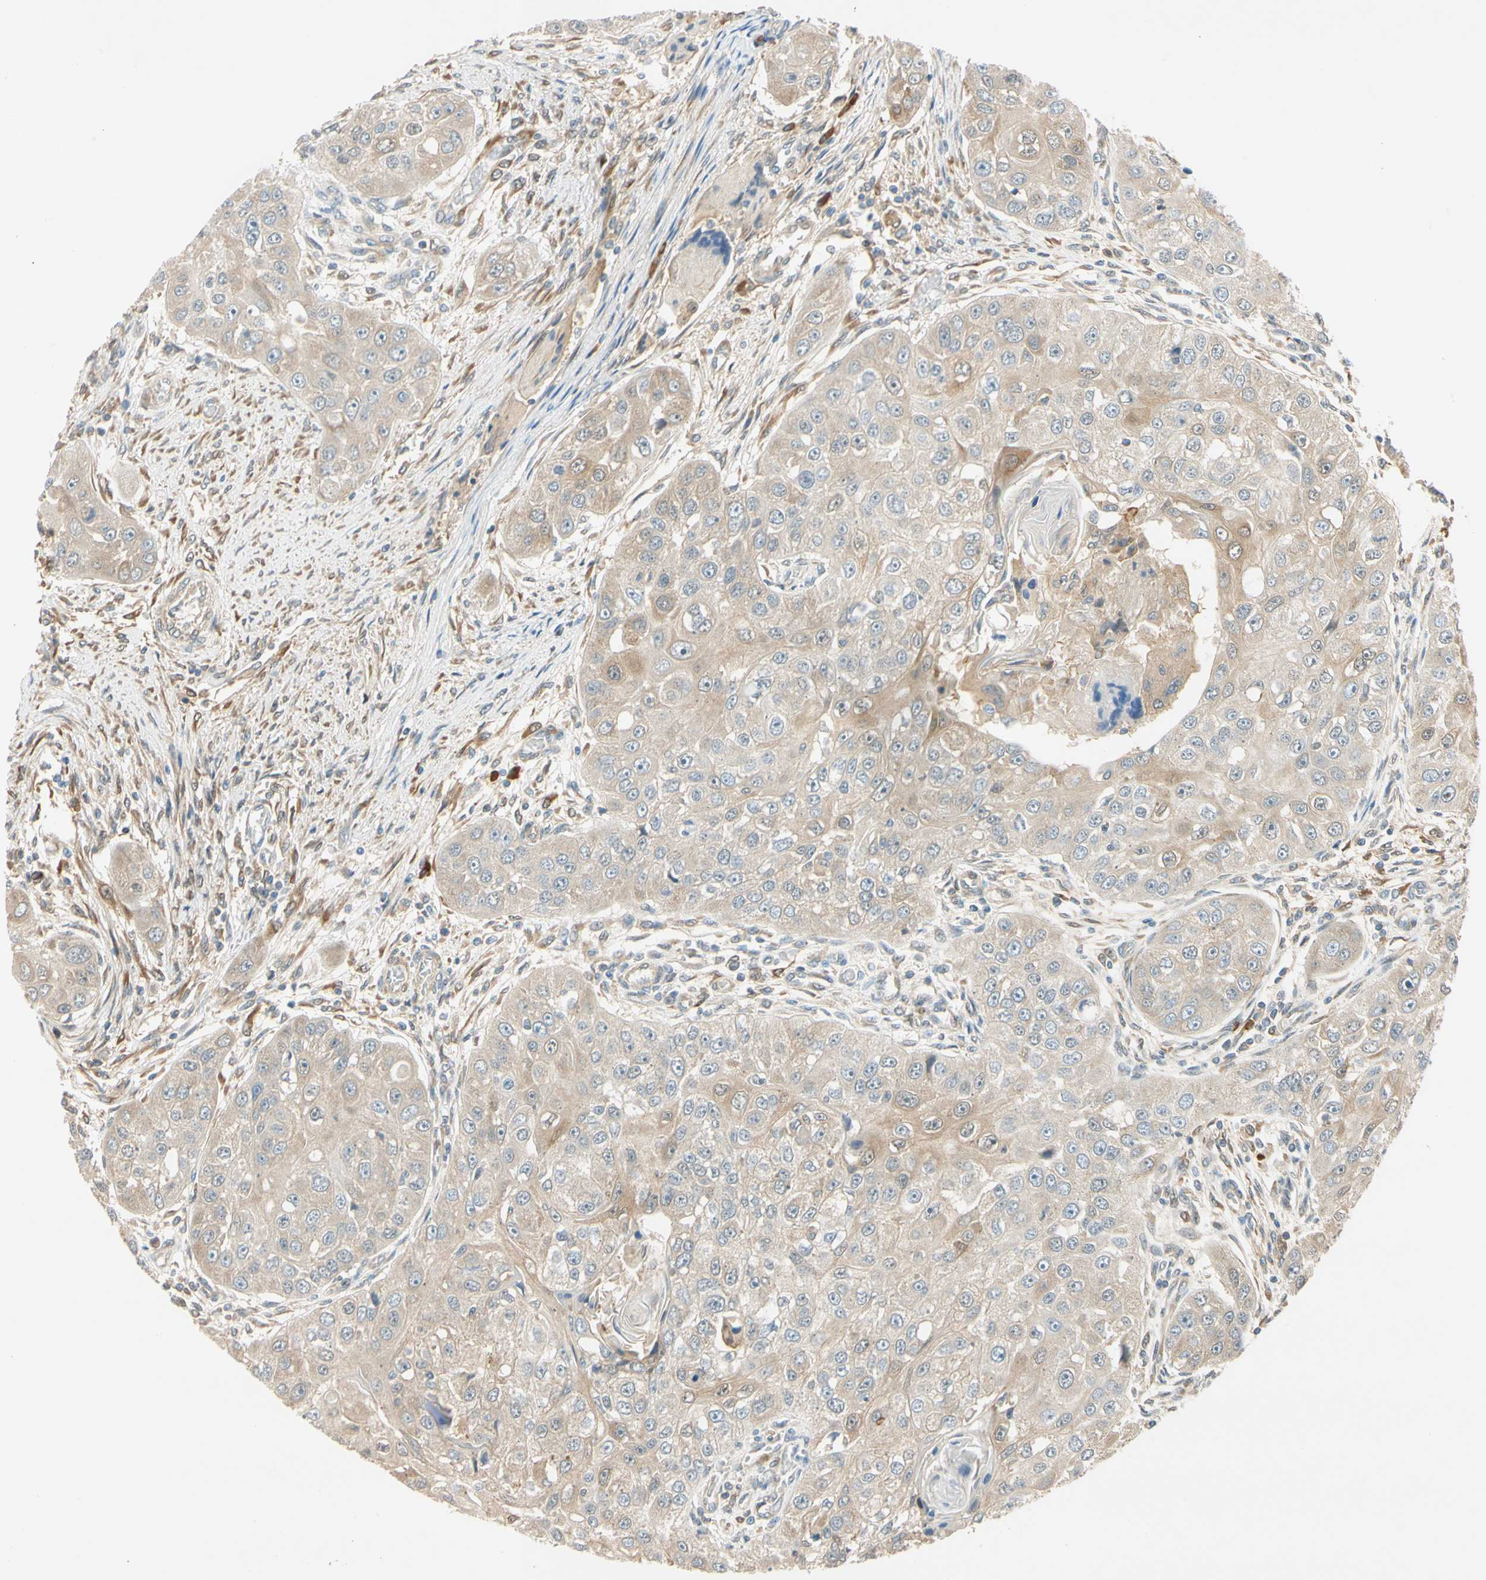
{"staining": {"intensity": "moderate", "quantity": ">75%", "location": "cytoplasmic/membranous"}, "tissue": "head and neck cancer", "cell_type": "Tumor cells", "image_type": "cancer", "snomed": [{"axis": "morphology", "description": "Normal tissue, NOS"}, {"axis": "morphology", "description": "Squamous cell carcinoma, NOS"}, {"axis": "topography", "description": "Skeletal muscle"}, {"axis": "topography", "description": "Head-Neck"}], "caption": "High-magnification brightfield microscopy of head and neck squamous cell carcinoma stained with DAB (brown) and counterstained with hematoxylin (blue). tumor cells exhibit moderate cytoplasmic/membranous staining is identified in about>75% of cells.", "gene": "WIPI1", "patient": {"sex": "male", "age": 51}}